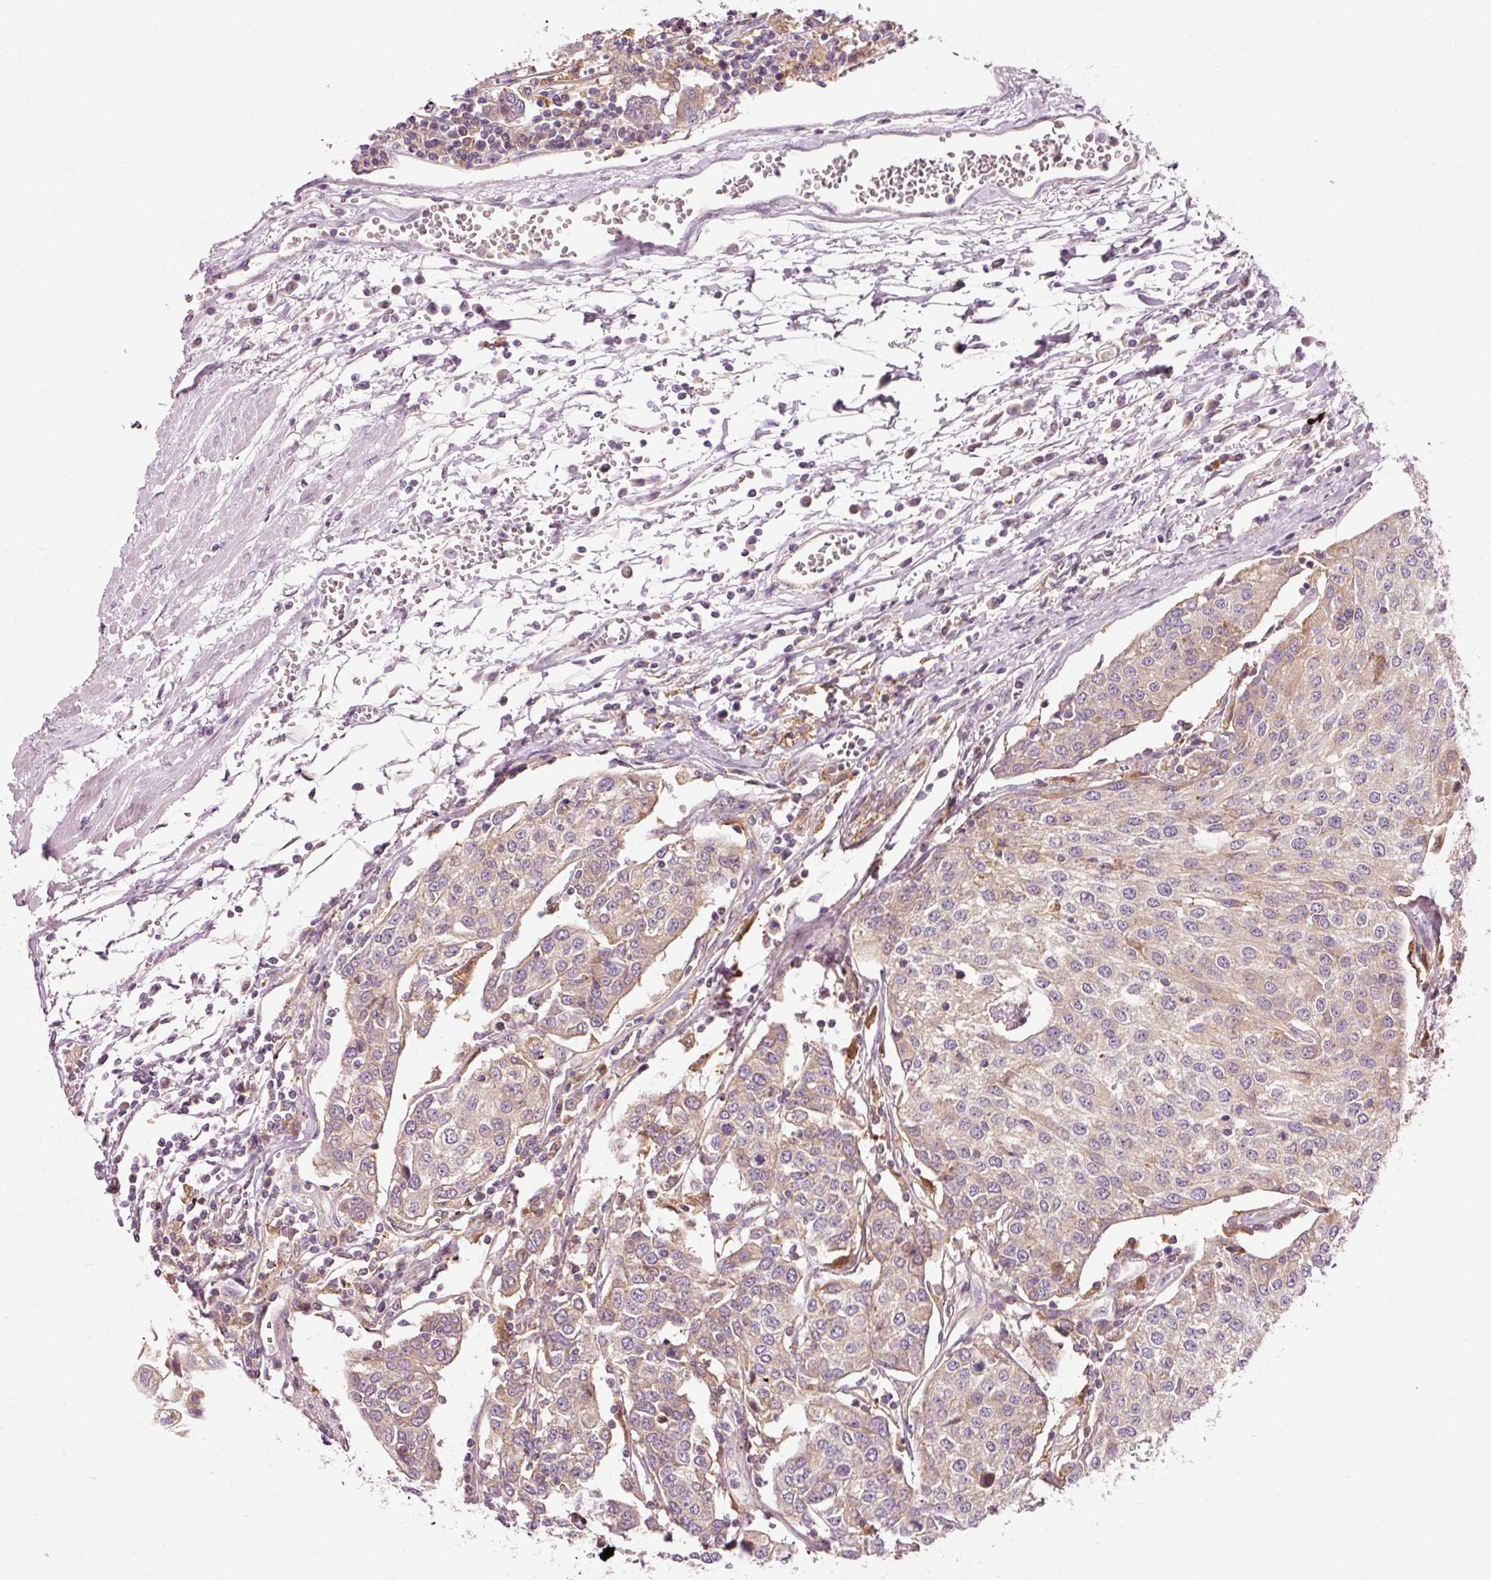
{"staining": {"intensity": "weak", "quantity": ">75%", "location": "cytoplasmic/membranous"}, "tissue": "urothelial cancer", "cell_type": "Tumor cells", "image_type": "cancer", "snomed": [{"axis": "morphology", "description": "Urothelial carcinoma, High grade"}, {"axis": "topography", "description": "Urinary bladder"}], "caption": "Tumor cells display low levels of weak cytoplasmic/membranous staining in about >75% of cells in high-grade urothelial carcinoma.", "gene": "NAPA", "patient": {"sex": "female", "age": 85}}